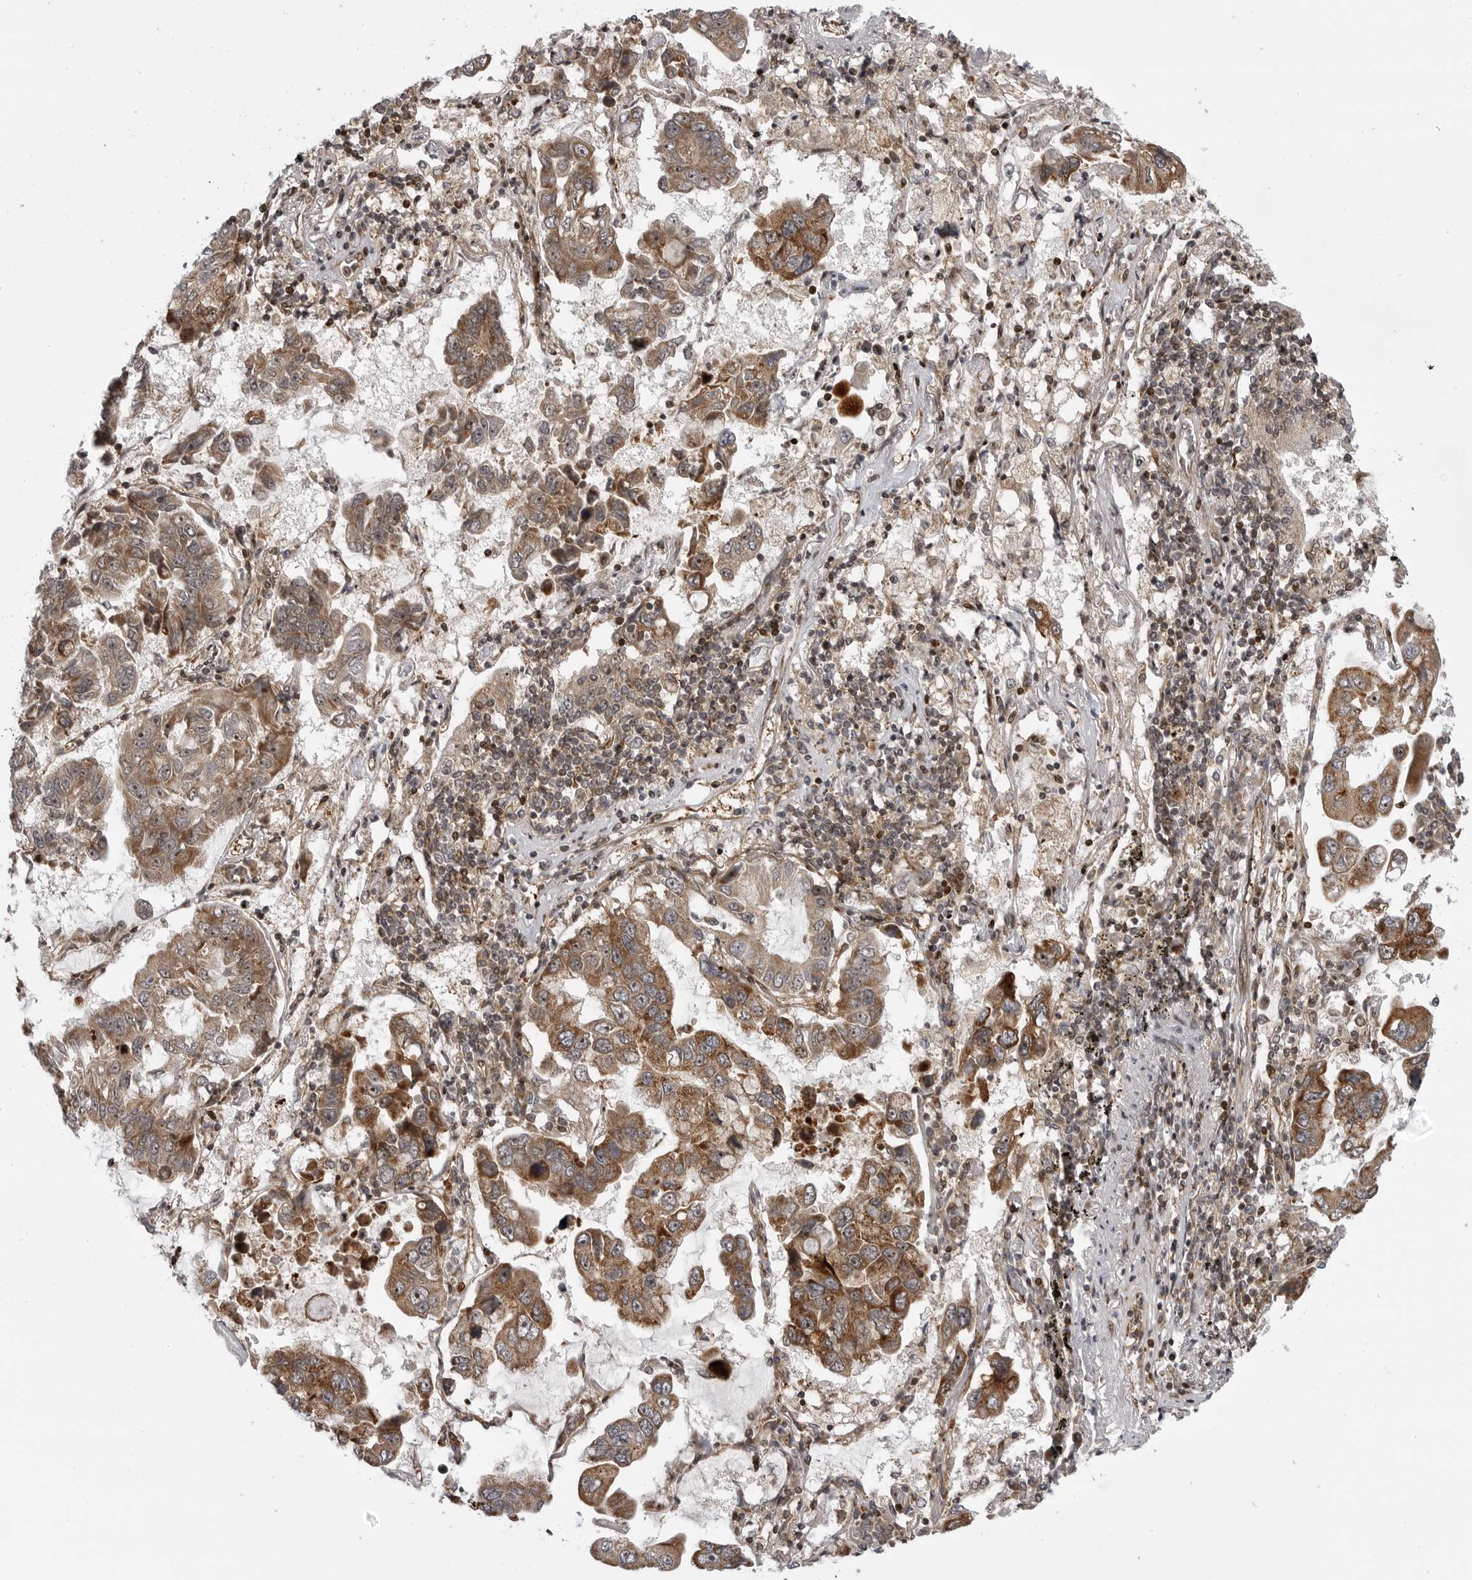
{"staining": {"intensity": "moderate", "quantity": ">75%", "location": "cytoplasmic/membranous"}, "tissue": "lung cancer", "cell_type": "Tumor cells", "image_type": "cancer", "snomed": [{"axis": "morphology", "description": "Adenocarcinoma, NOS"}, {"axis": "topography", "description": "Lung"}], "caption": "A brown stain labels moderate cytoplasmic/membranous staining of a protein in human adenocarcinoma (lung) tumor cells.", "gene": "ABL1", "patient": {"sex": "male", "age": 64}}